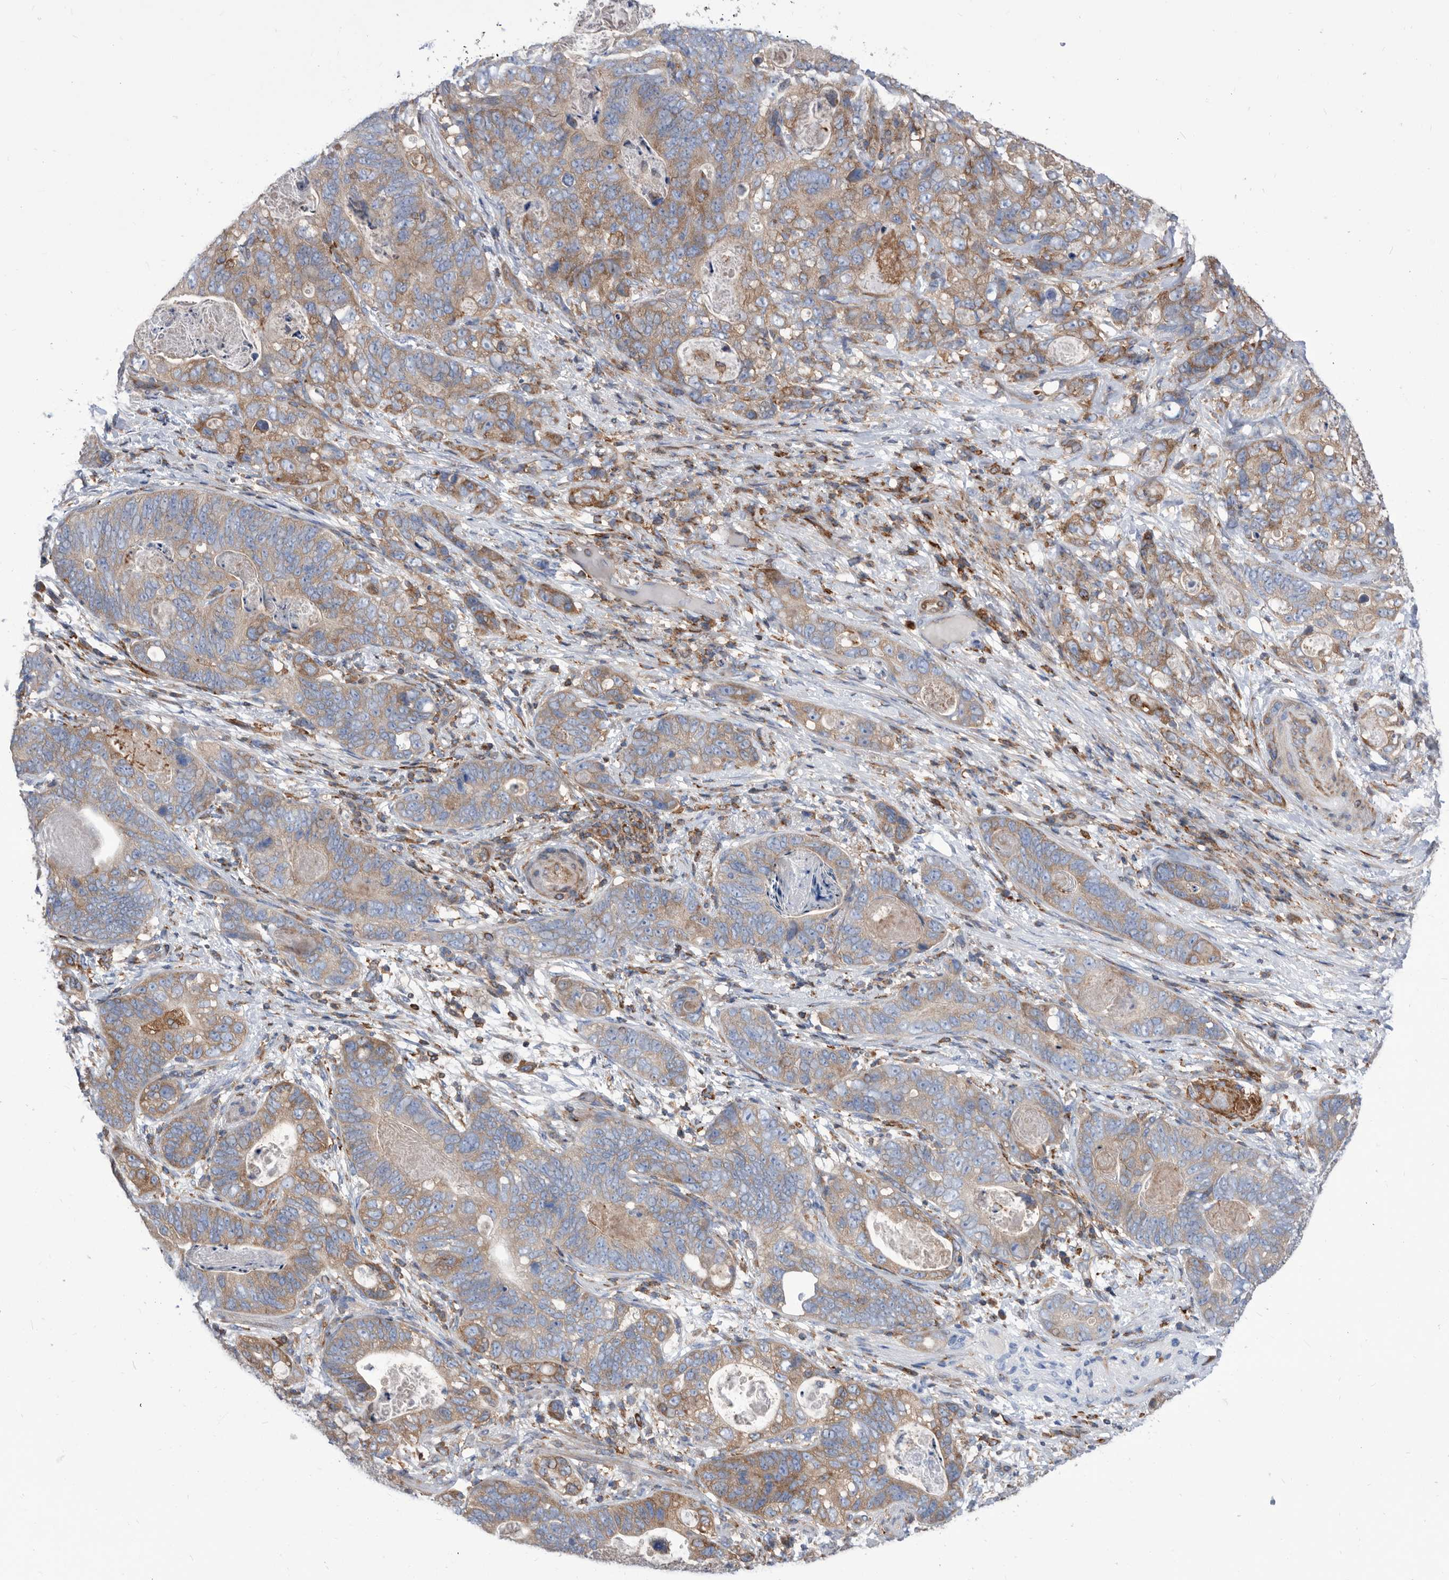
{"staining": {"intensity": "moderate", "quantity": ">75%", "location": "cytoplasmic/membranous"}, "tissue": "stomach cancer", "cell_type": "Tumor cells", "image_type": "cancer", "snomed": [{"axis": "morphology", "description": "Normal tissue, NOS"}, {"axis": "morphology", "description": "Adenocarcinoma, NOS"}, {"axis": "topography", "description": "Stomach"}], "caption": "DAB immunohistochemical staining of human stomach cancer displays moderate cytoplasmic/membranous protein expression in about >75% of tumor cells.", "gene": "SMG7", "patient": {"sex": "female", "age": 89}}